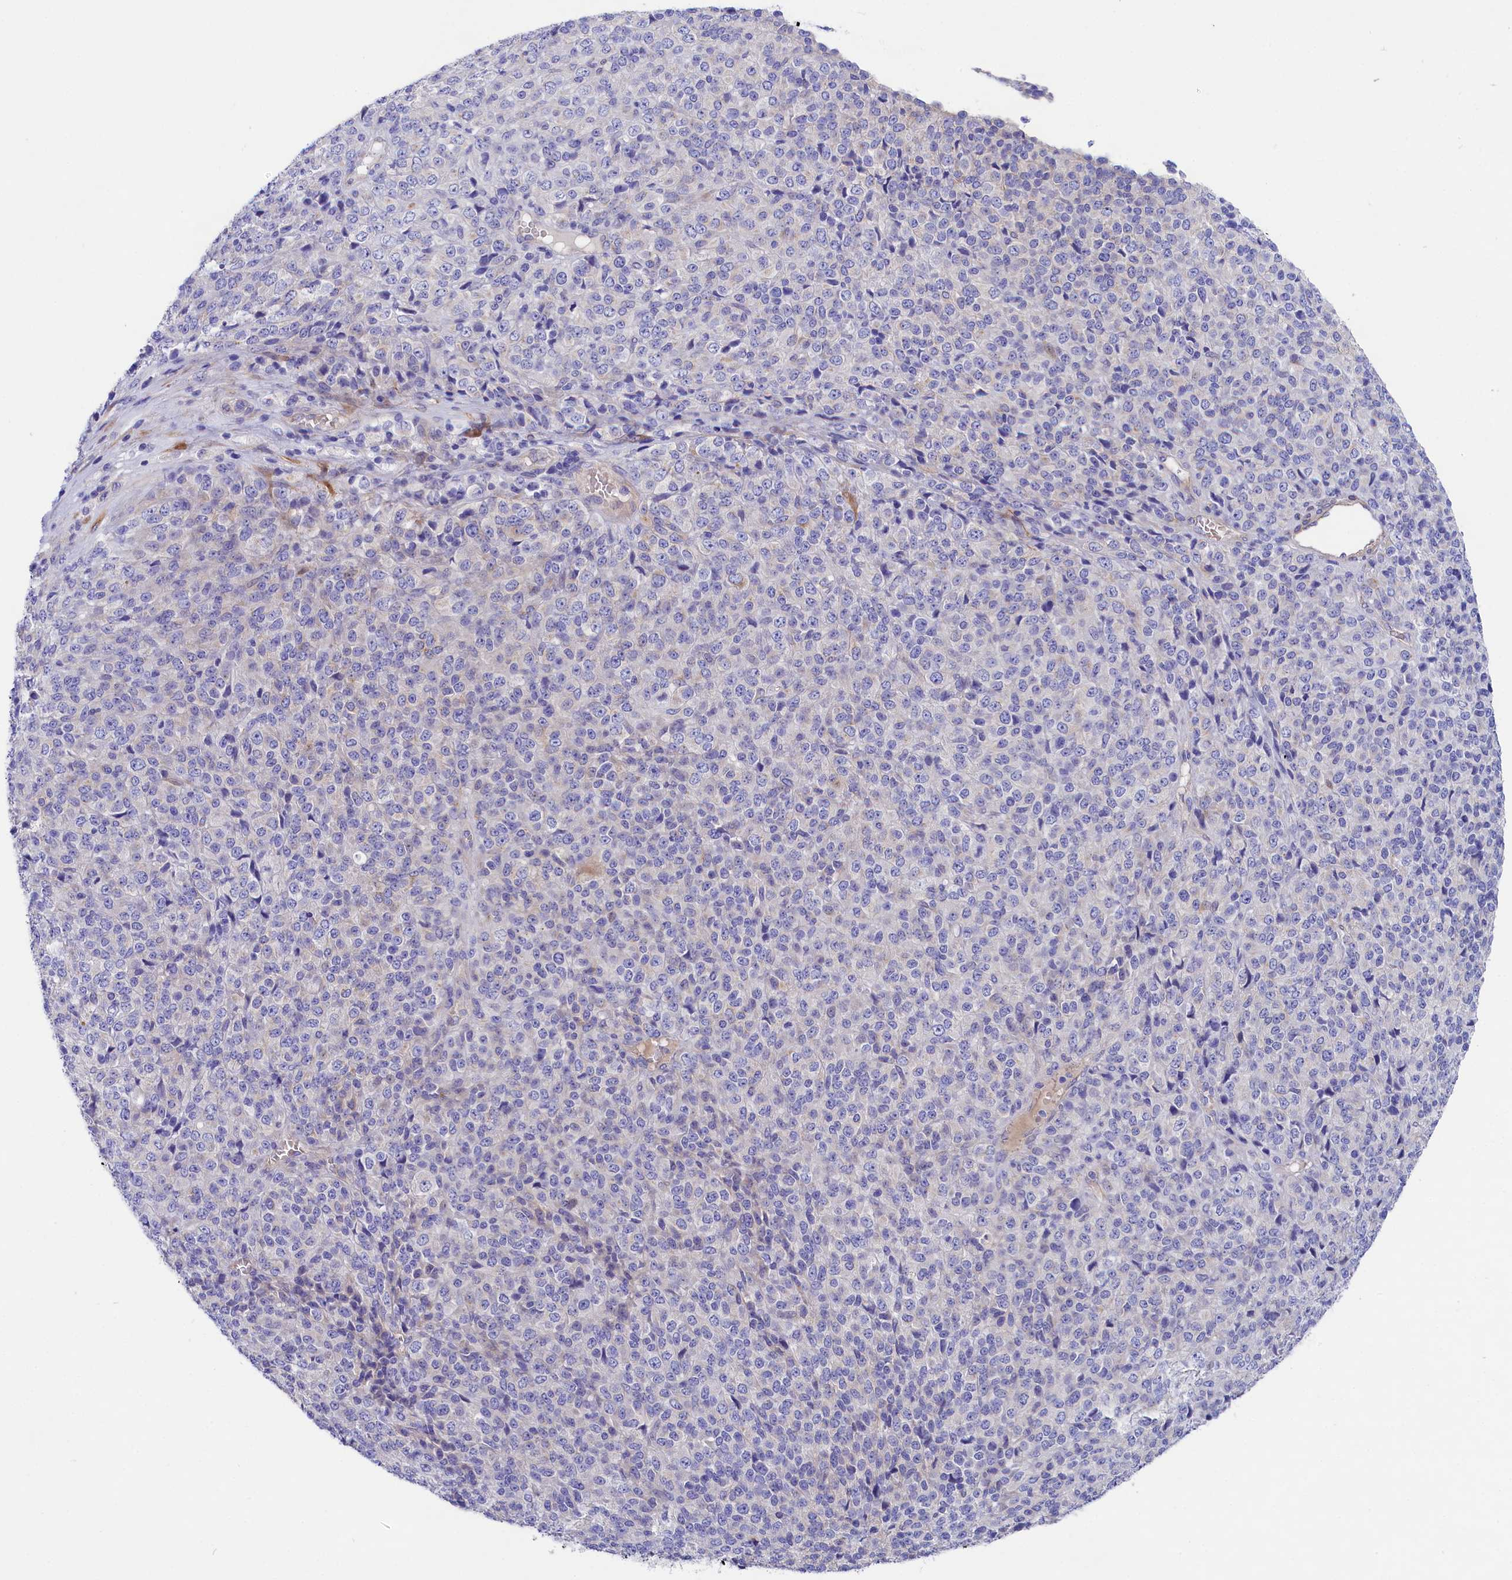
{"staining": {"intensity": "negative", "quantity": "none", "location": "none"}, "tissue": "melanoma", "cell_type": "Tumor cells", "image_type": "cancer", "snomed": [{"axis": "morphology", "description": "Malignant melanoma, Metastatic site"}, {"axis": "topography", "description": "Brain"}], "caption": "Tumor cells are negative for protein expression in human malignant melanoma (metastatic site).", "gene": "PPP1R13L", "patient": {"sex": "female", "age": 56}}